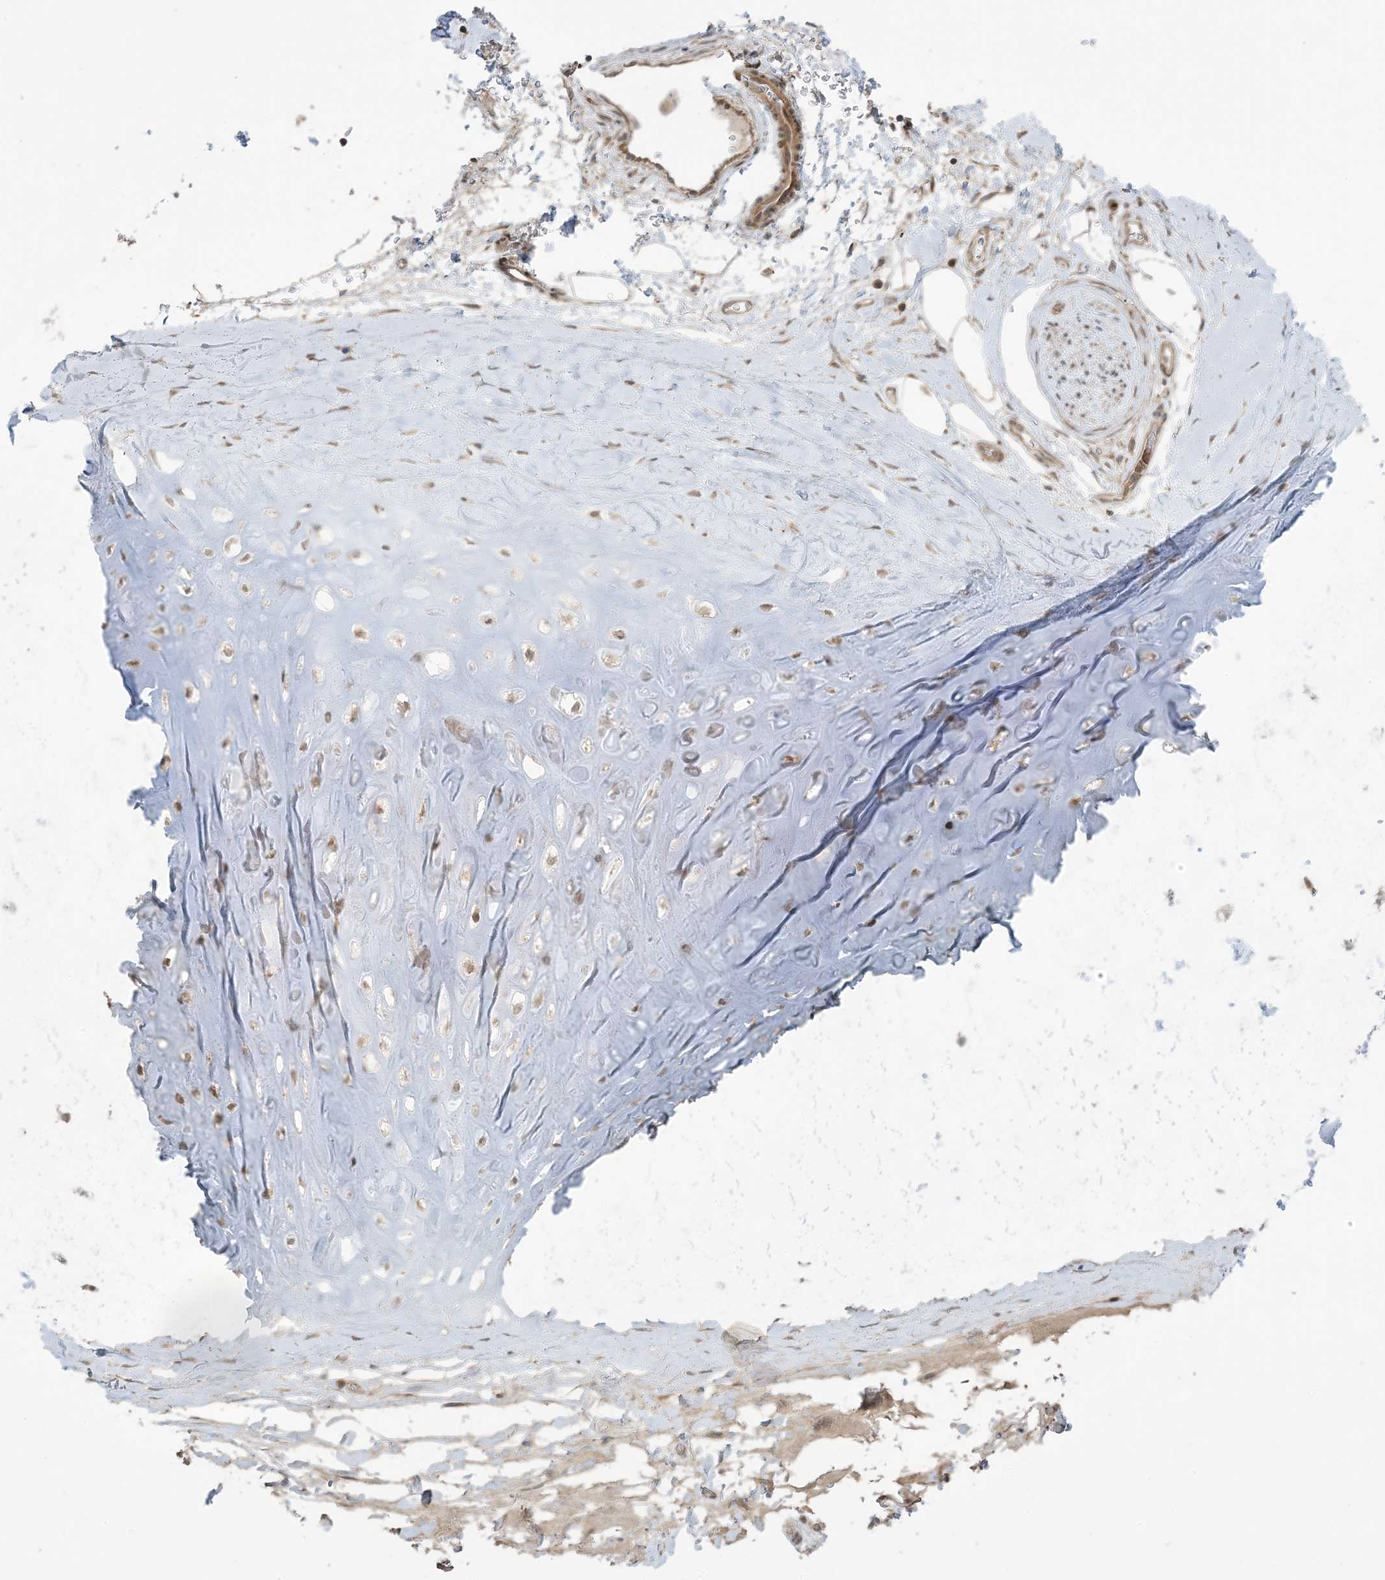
{"staining": {"intensity": "weak", "quantity": ">75%", "location": "cytoplasmic/membranous,nuclear"}, "tissue": "adipose tissue", "cell_type": "Adipocytes", "image_type": "normal", "snomed": [{"axis": "morphology", "description": "Normal tissue, NOS"}, {"axis": "topography", "description": "Cartilage tissue"}], "caption": "Protein staining by immunohistochemistry reveals weak cytoplasmic/membranous,nuclear positivity in approximately >75% of adipocytes in unremarkable adipose tissue.", "gene": "PHLDB2", "patient": {"sex": "female", "age": 63}}